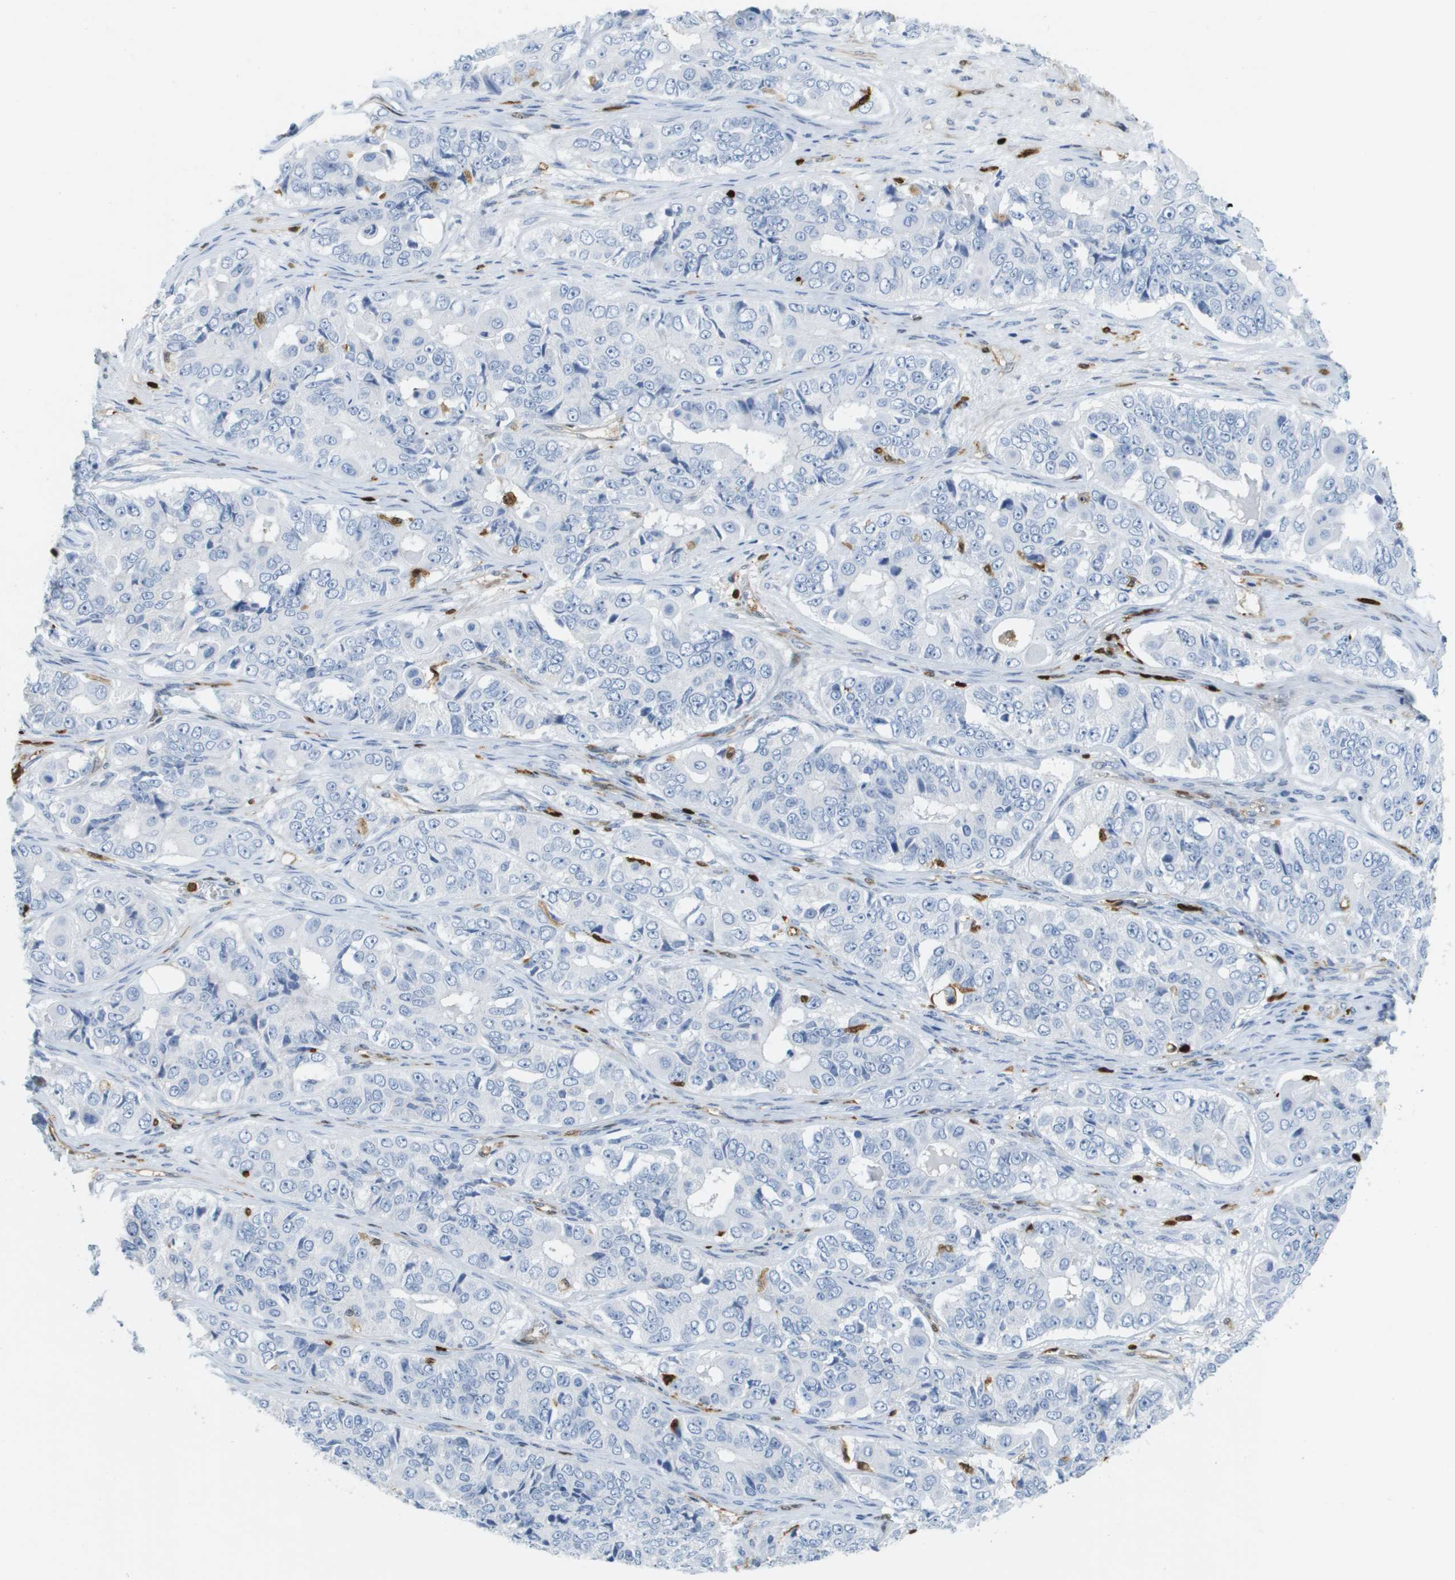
{"staining": {"intensity": "negative", "quantity": "none", "location": "none"}, "tissue": "ovarian cancer", "cell_type": "Tumor cells", "image_type": "cancer", "snomed": [{"axis": "morphology", "description": "Carcinoma, endometroid"}, {"axis": "topography", "description": "Ovary"}], "caption": "Human ovarian cancer (endometroid carcinoma) stained for a protein using immunohistochemistry (IHC) demonstrates no positivity in tumor cells.", "gene": "DOCK5", "patient": {"sex": "female", "age": 51}}